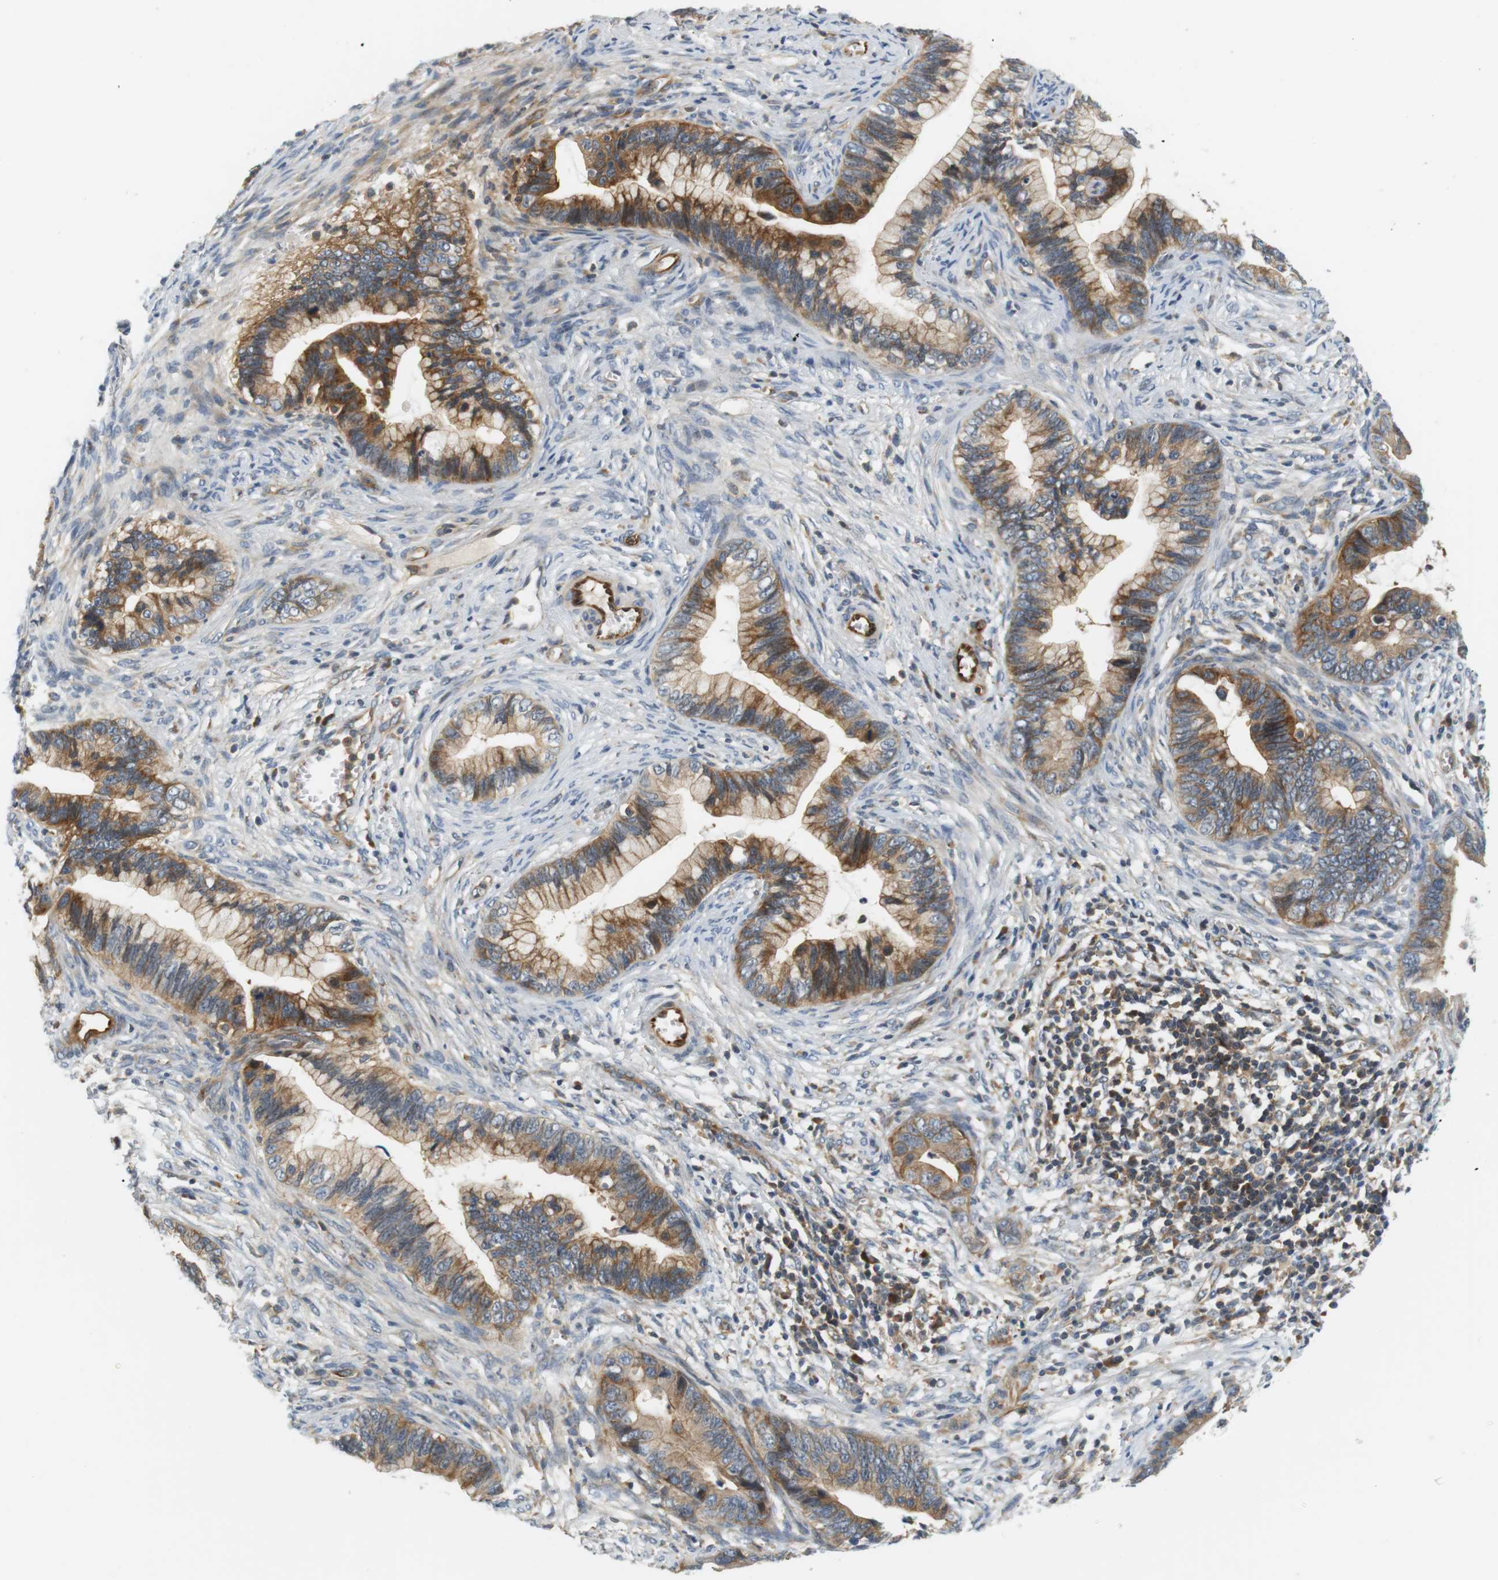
{"staining": {"intensity": "moderate", "quantity": ">75%", "location": "cytoplasmic/membranous"}, "tissue": "cervical cancer", "cell_type": "Tumor cells", "image_type": "cancer", "snomed": [{"axis": "morphology", "description": "Adenocarcinoma, NOS"}, {"axis": "topography", "description": "Cervix"}], "caption": "This image displays cervical adenocarcinoma stained with IHC to label a protein in brown. The cytoplasmic/membranous of tumor cells show moderate positivity for the protein. Nuclei are counter-stained blue.", "gene": "SH3GLB1", "patient": {"sex": "female", "age": 44}}